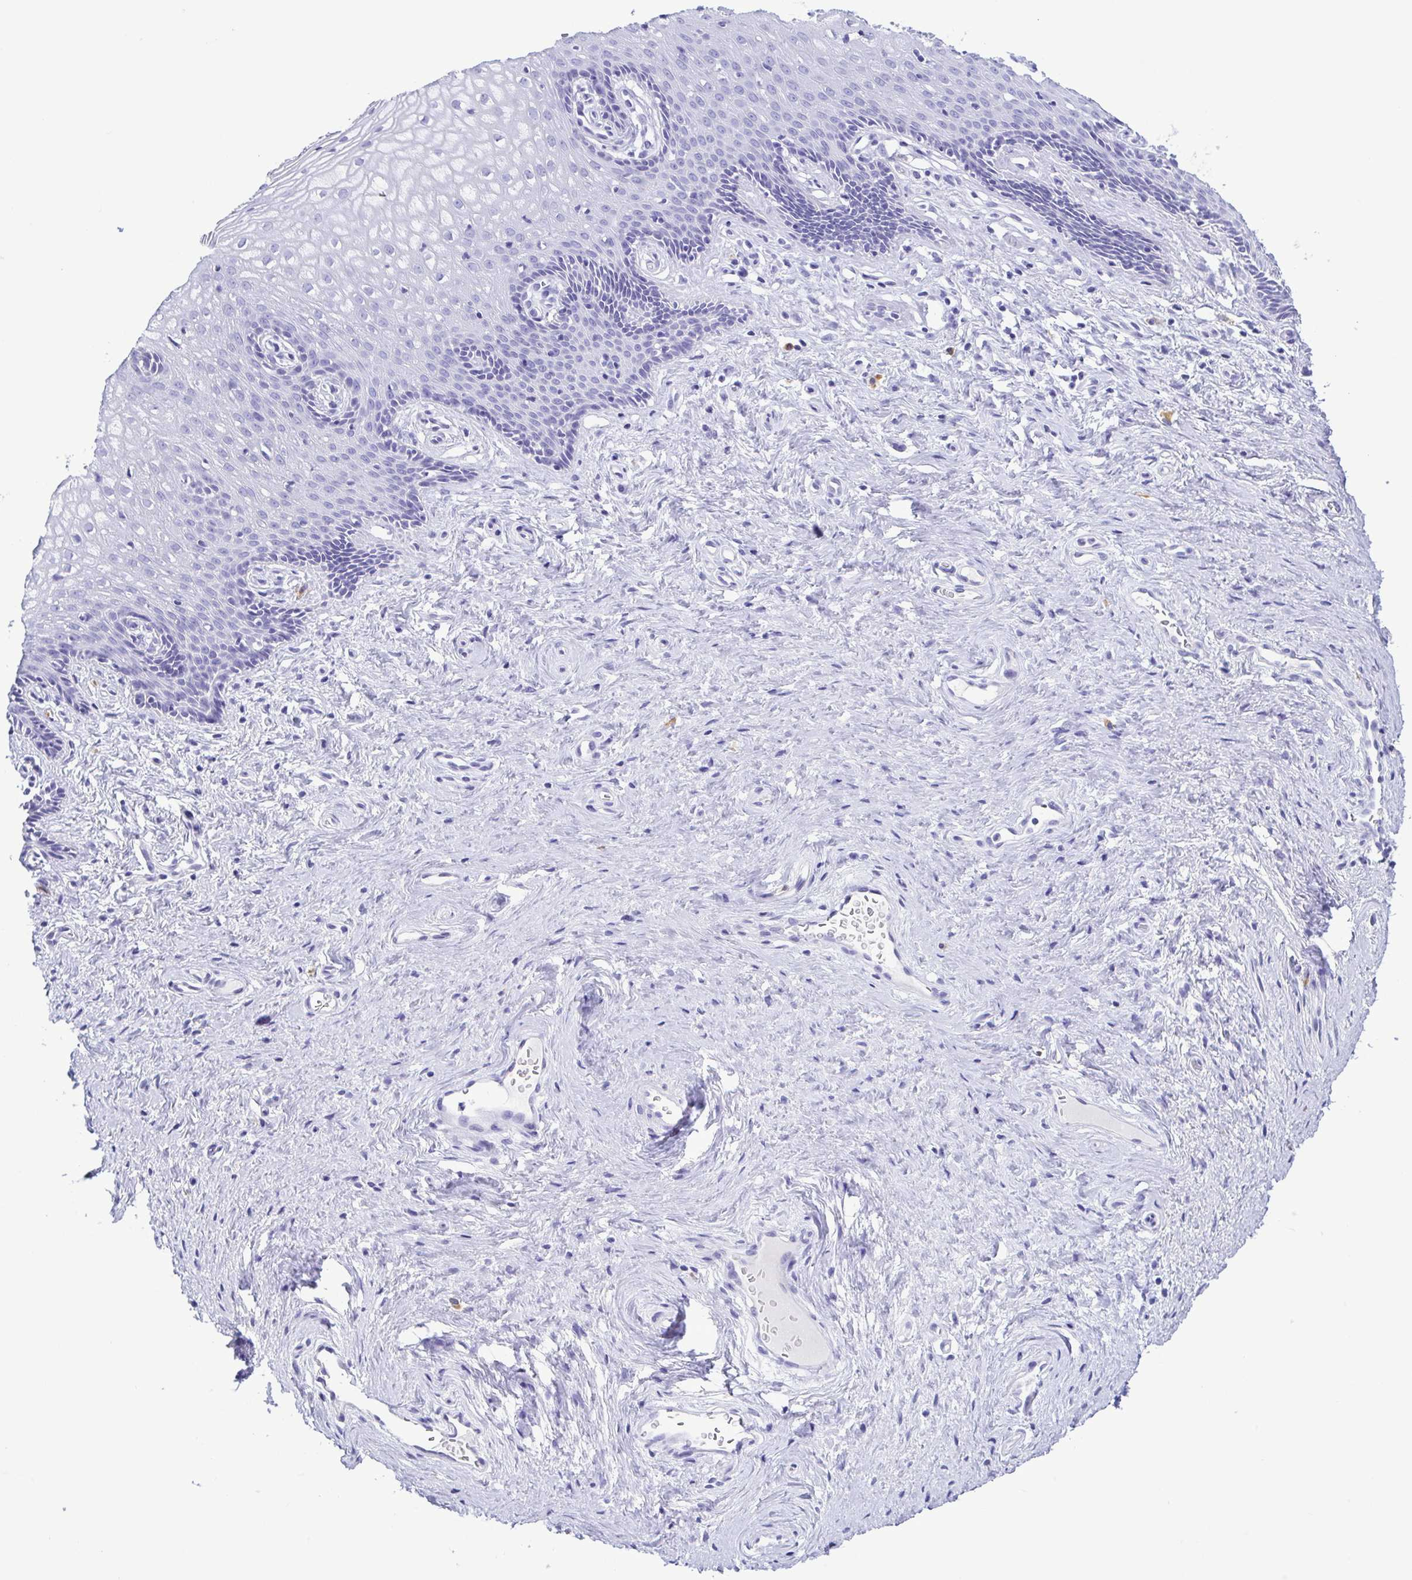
{"staining": {"intensity": "negative", "quantity": "none", "location": "none"}, "tissue": "vagina", "cell_type": "Squamous epithelial cells", "image_type": "normal", "snomed": [{"axis": "morphology", "description": "Normal tissue, NOS"}, {"axis": "topography", "description": "Vagina"}], "caption": "Immunohistochemical staining of normal human vagina shows no significant expression in squamous epithelial cells. (DAB (3,3'-diaminobenzidine) immunohistochemistry (IHC) visualized using brightfield microscopy, high magnification).", "gene": "SPATA16", "patient": {"sex": "female", "age": 45}}